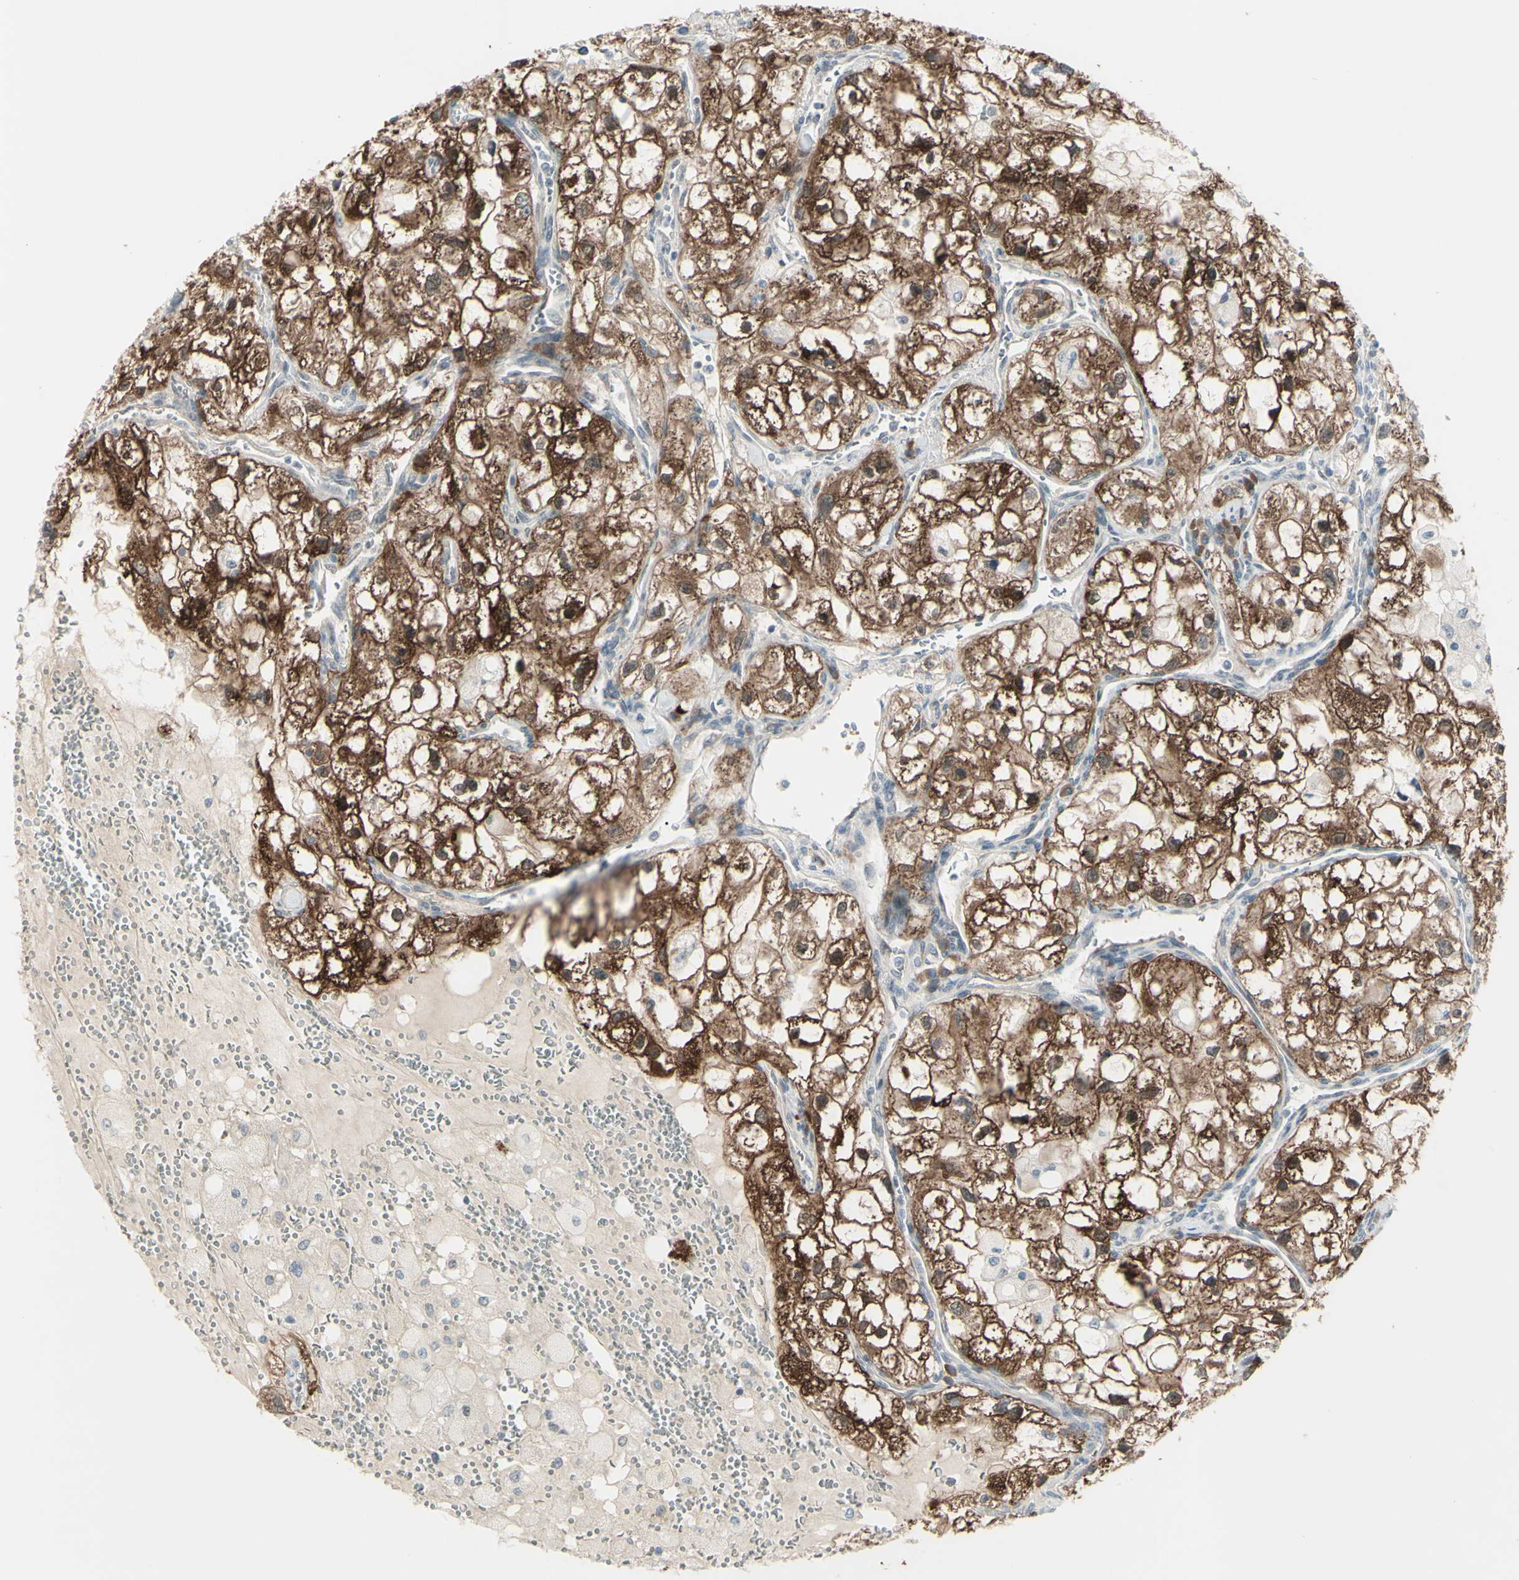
{"staining": {"intensity": "strong", "quantity": ">75%", "location": "cytoplasmic/membranous,nuclear"}, "tissue": "renal cancer", "cell_type": "Tumor cells", "image_type": "cancer", "snomed": [{"axis": "morphology", "description": "Adenocarcinoma, NOS"}, {"axis": "topography", "description": "Kidney"}], "caption": "IHC of human renal adenocarcinoma displays high levels of strong cytoplasmic/membranous and nuclear positivity in approximately >75% of tumor cells. (DAB (3,3'-diaminobenzidine) = brown stain, brightfield microscopy at high magnification).", "gene": "LRRK1", "patient": {"sex": "female", "age": 70}}